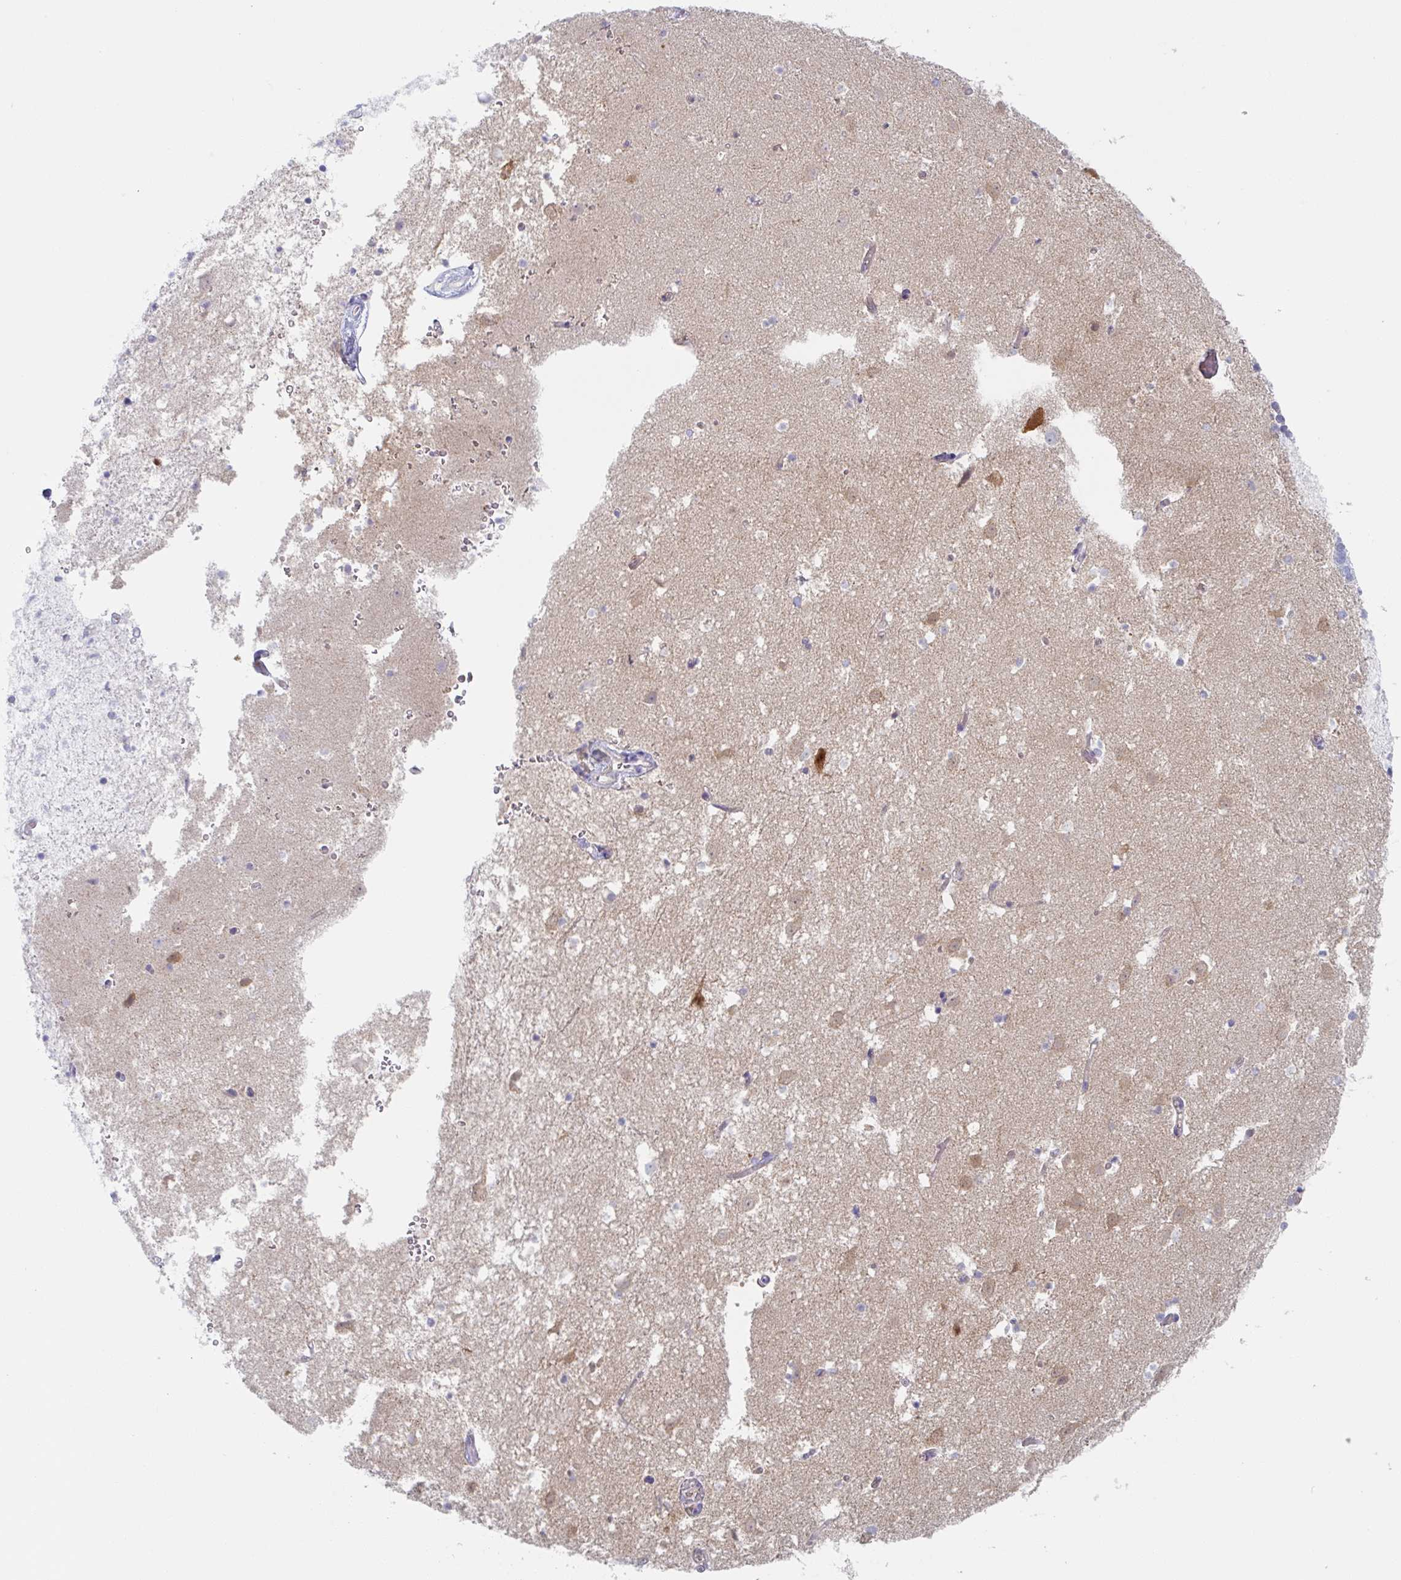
{"staining": {"intensity": "negative", "quantity": "none", "location": "none"}, "tissue": "caudate", "cell_type": "Glial cells", "image_type": "normal", "snomed": [{"axis": "morphology", "description": "Normal tissue, NOS"}, {"axis": "topography", "description": "Lateral ventricle wall"}], "caption": "This is an immunohistochemistry micrograph of normal caudate. There is no staining in glial cells.", "gene": "AMPD2", "patient": {"sex": "male", "age": 37}}